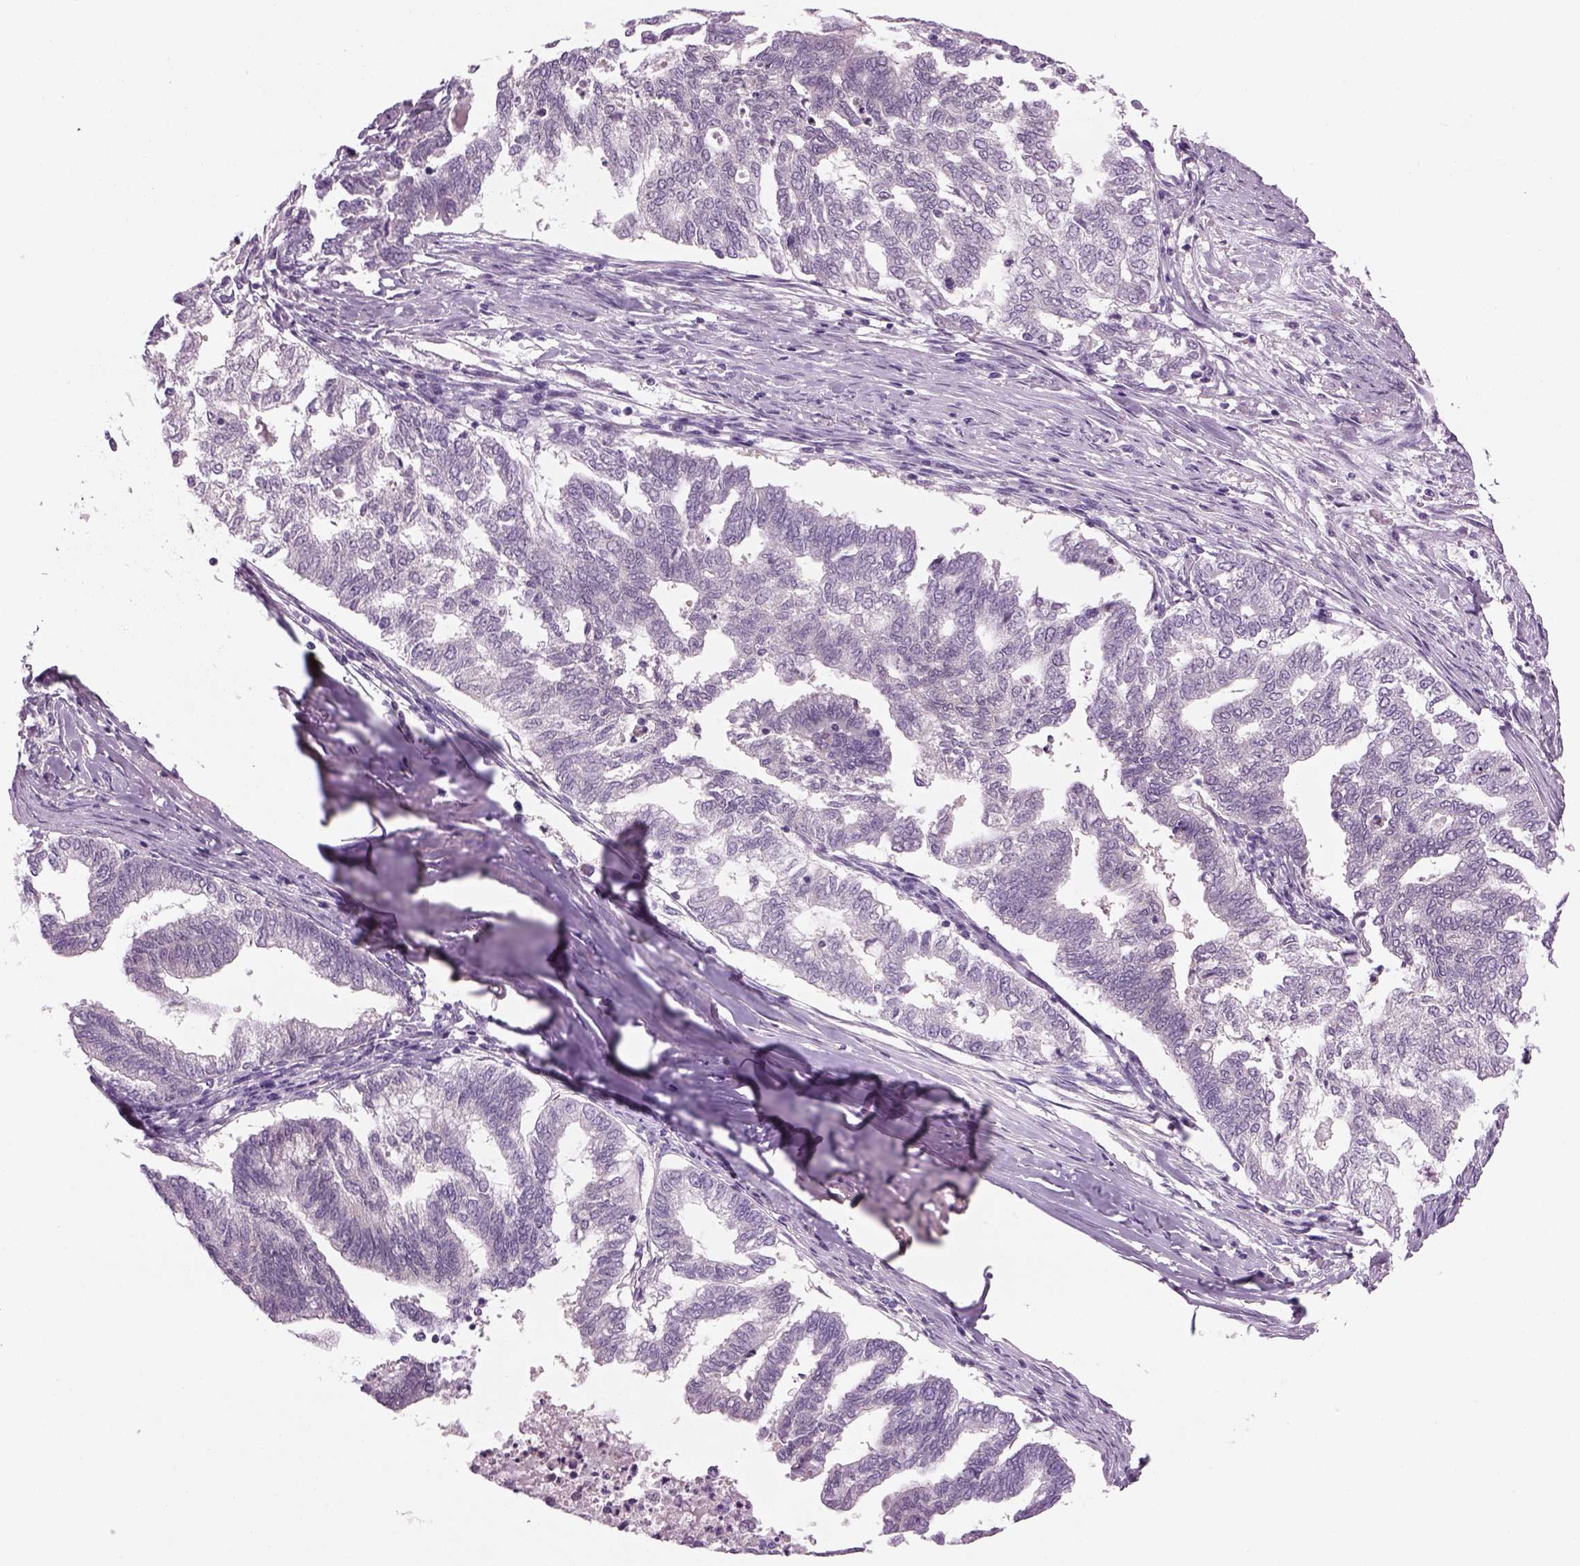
{"staining": {"intensity": "negative", "quantity": "none", "location": "none"}, "tissue": "endometrial cancer", "cell_type": "Tumor cells", "image_type": "cancer", "snomed": [{"axis": "morphology", "description": "Adenocarcinoma, NOS"}, {"axis": "topography", "description": "Endometrium"}], "caption": "There is no significant positivity in tumor cells of endometrial adenocarcinoma.", "gene": "MDH1B", "patient": {"sex": "female", "age": 79}}